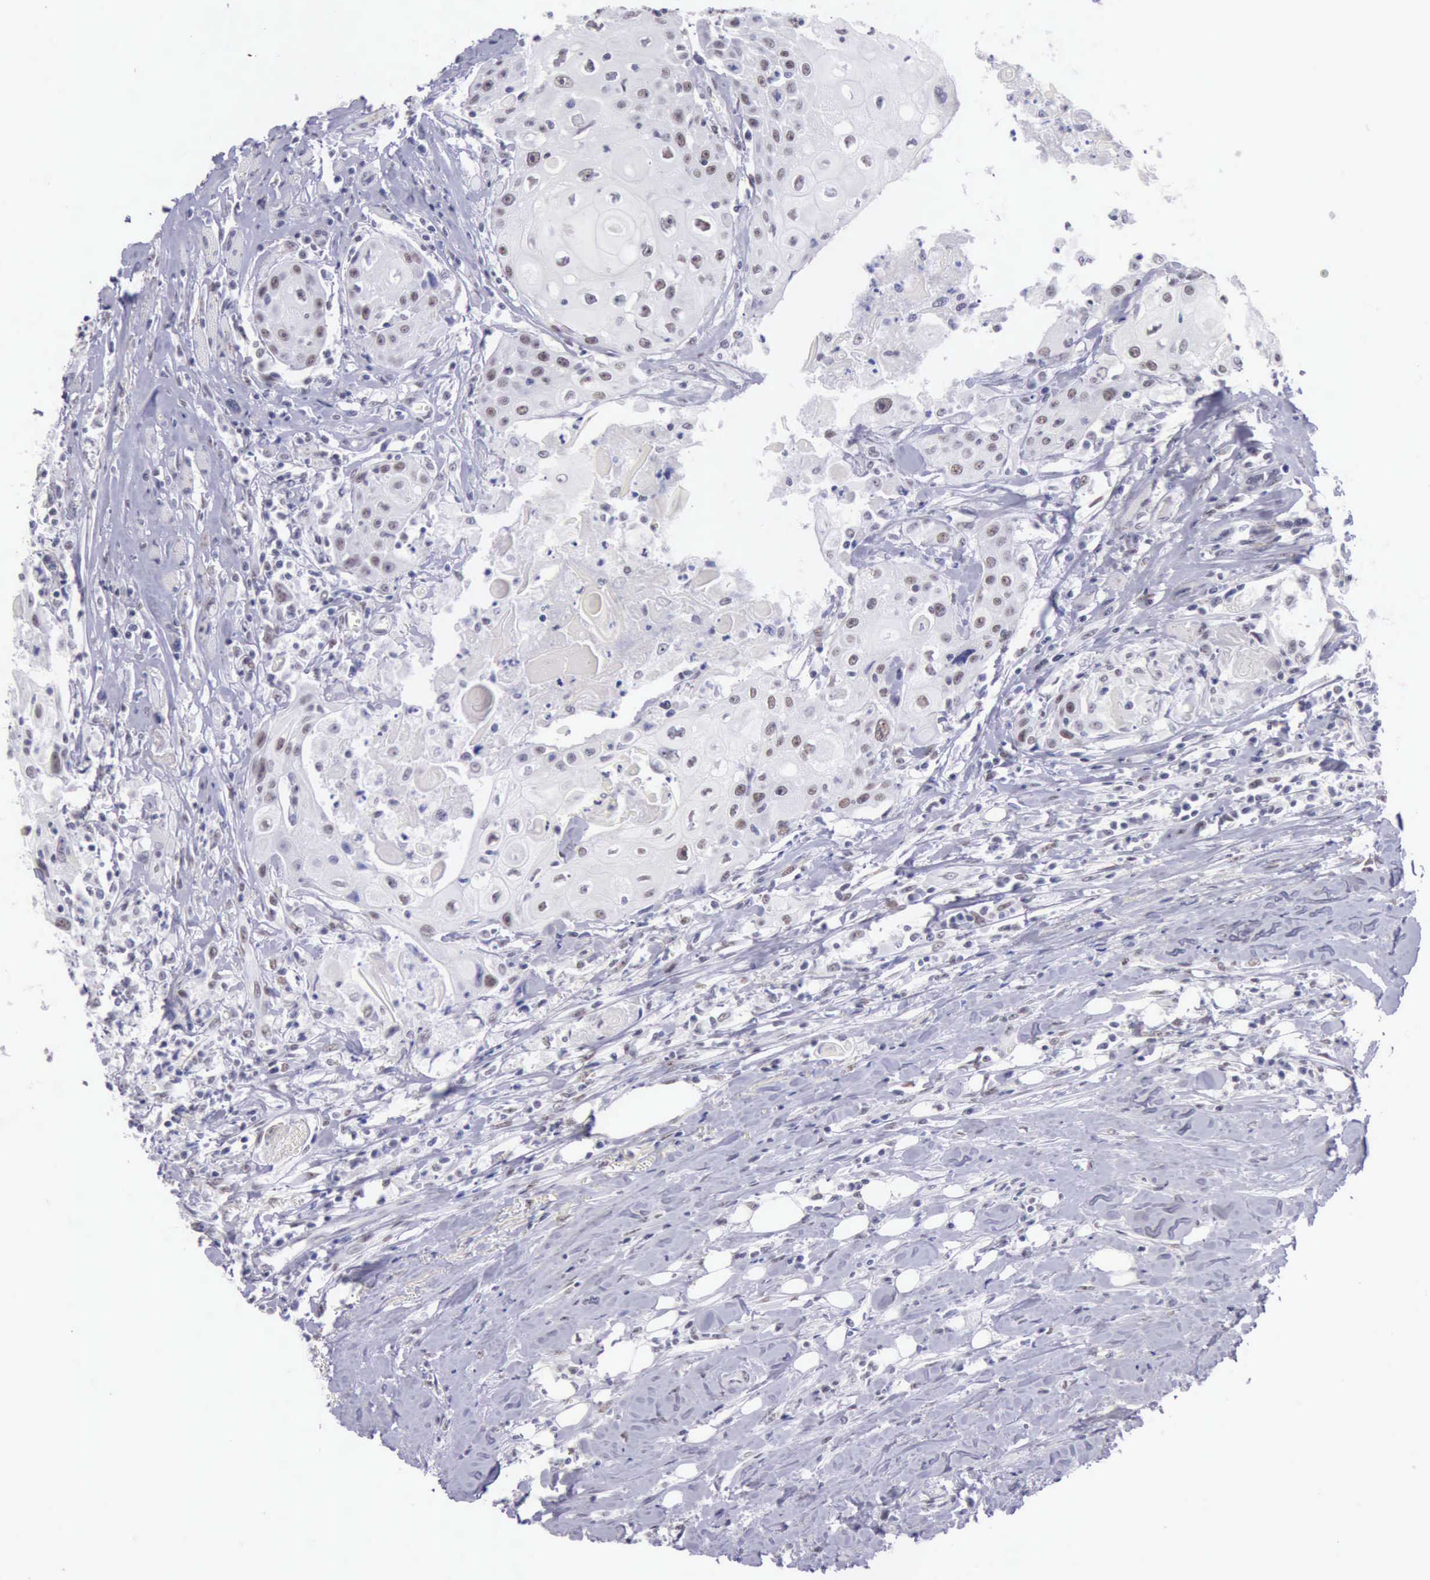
{"staining": {"intensity": "weak", "quantity": "25%-75%", "location": "nuclear"}, "tissue": "head and neck cancer", "cell_type": "Tumor cells", "image_type": "cancer", "snomed": [{"axis": "morphology", "description": "Squamous cell carcinoma, NOS"}, {"axis": "topography", "description": "Oral tissue"}, {"axis": "topography", "description": "Head-Neck"}], "caption": "Immunohistochemistry (DAB) staining of human head and neck cancer (squamous cell carcinoma) demonstrates weak nuclear protein staining in about 25%-75% of tumor cells.", "gene": "EP300", "patient": {"sex": "female", "age": 82}}